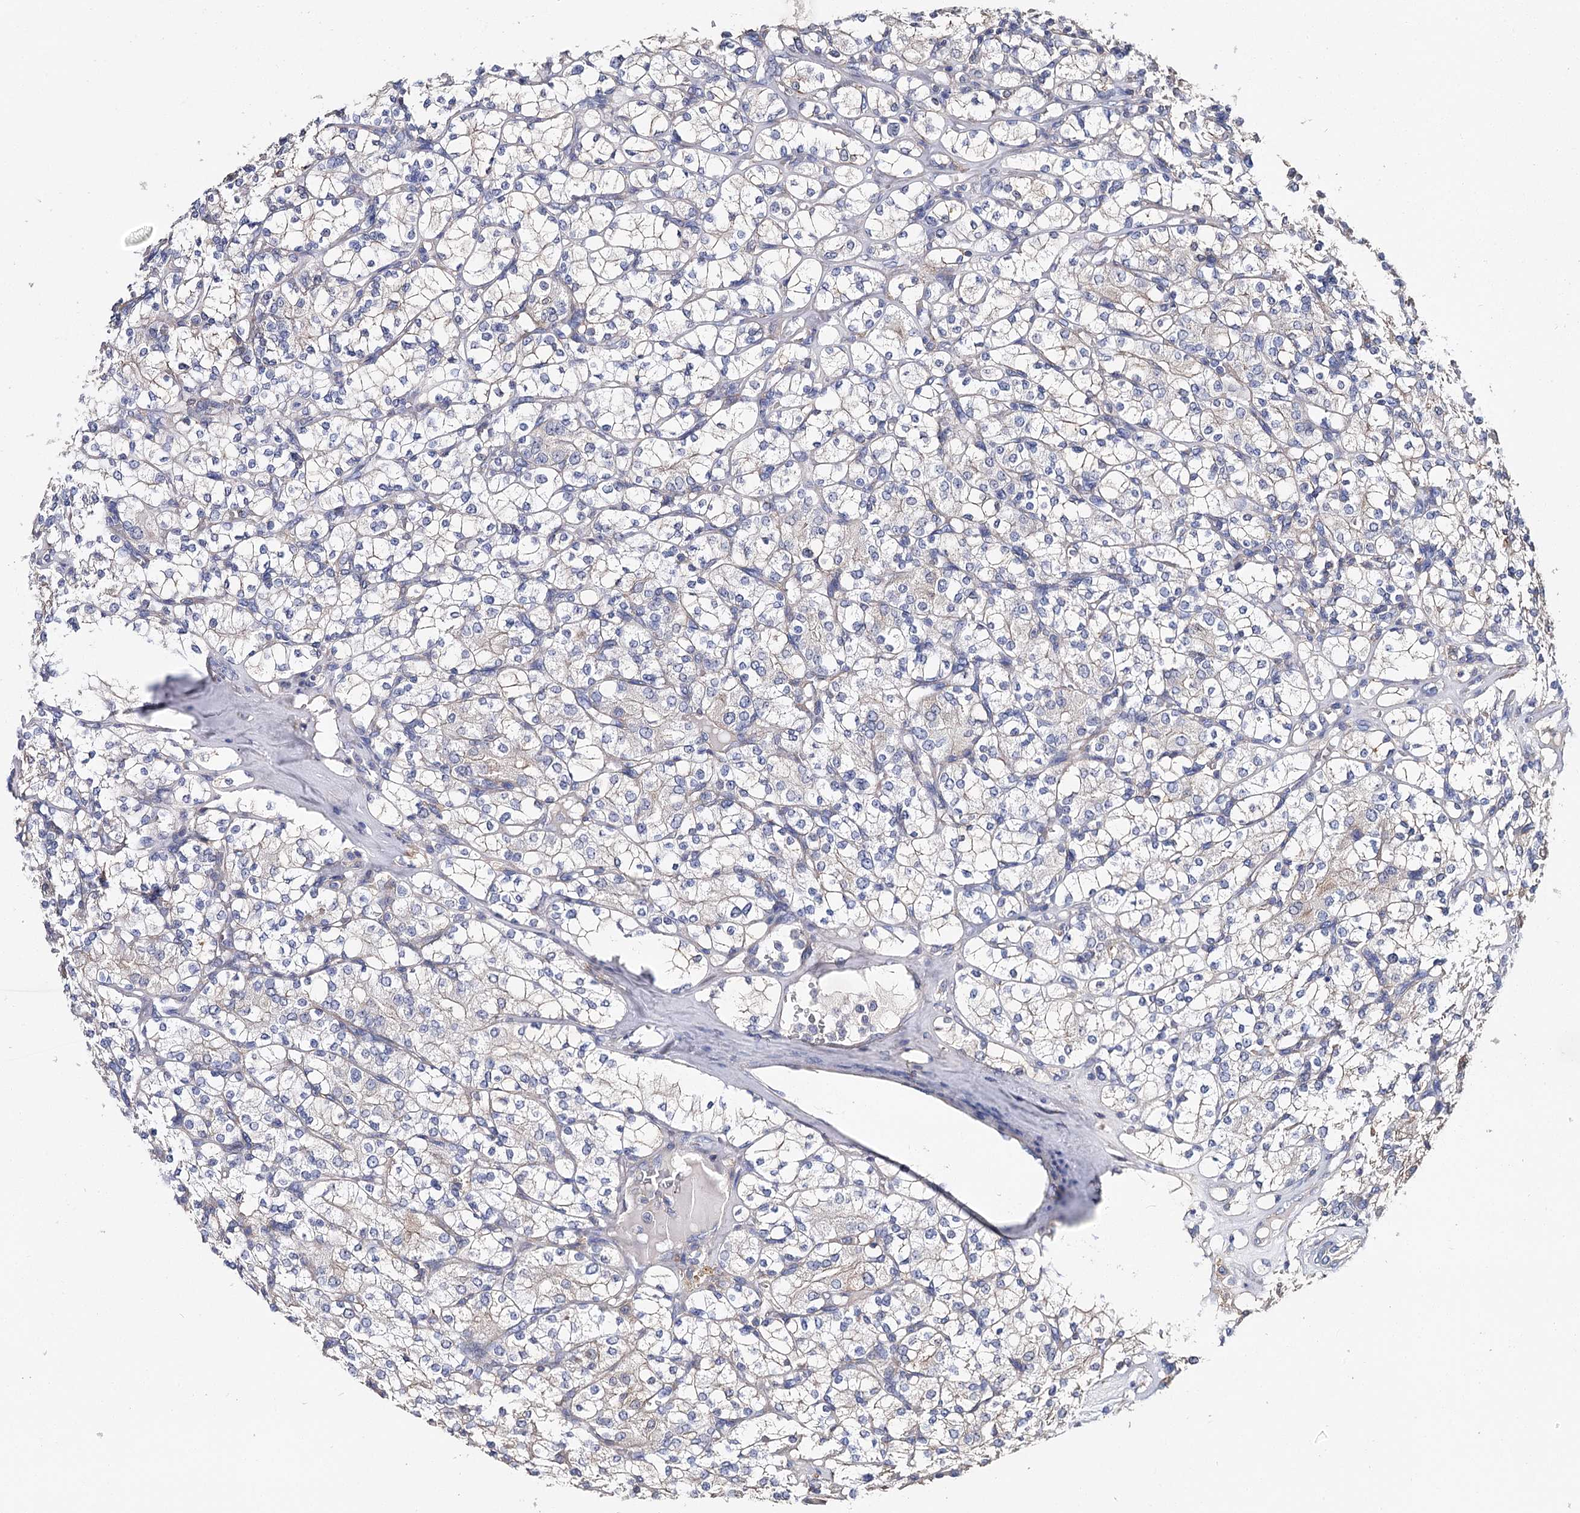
{"staining": {"intensity": "negative", "quantity": "none", "location": "none"}, "tissue": "renal cancer", "cell_type": "Tumor cells", "image_type": "cancer", "snomed": [{"axis": "morphology", "description": "Adenocarcinoma, NOS"}, {"axis": "topography", "description": "Kidney"}], "caption": "This is a micrograph of immunohistochemistry staining of renal adenocarcinoma, which shows no positivity in tumor cells.", "gene": "EPYC", "patient": {"sex": "male", "age": 77}}